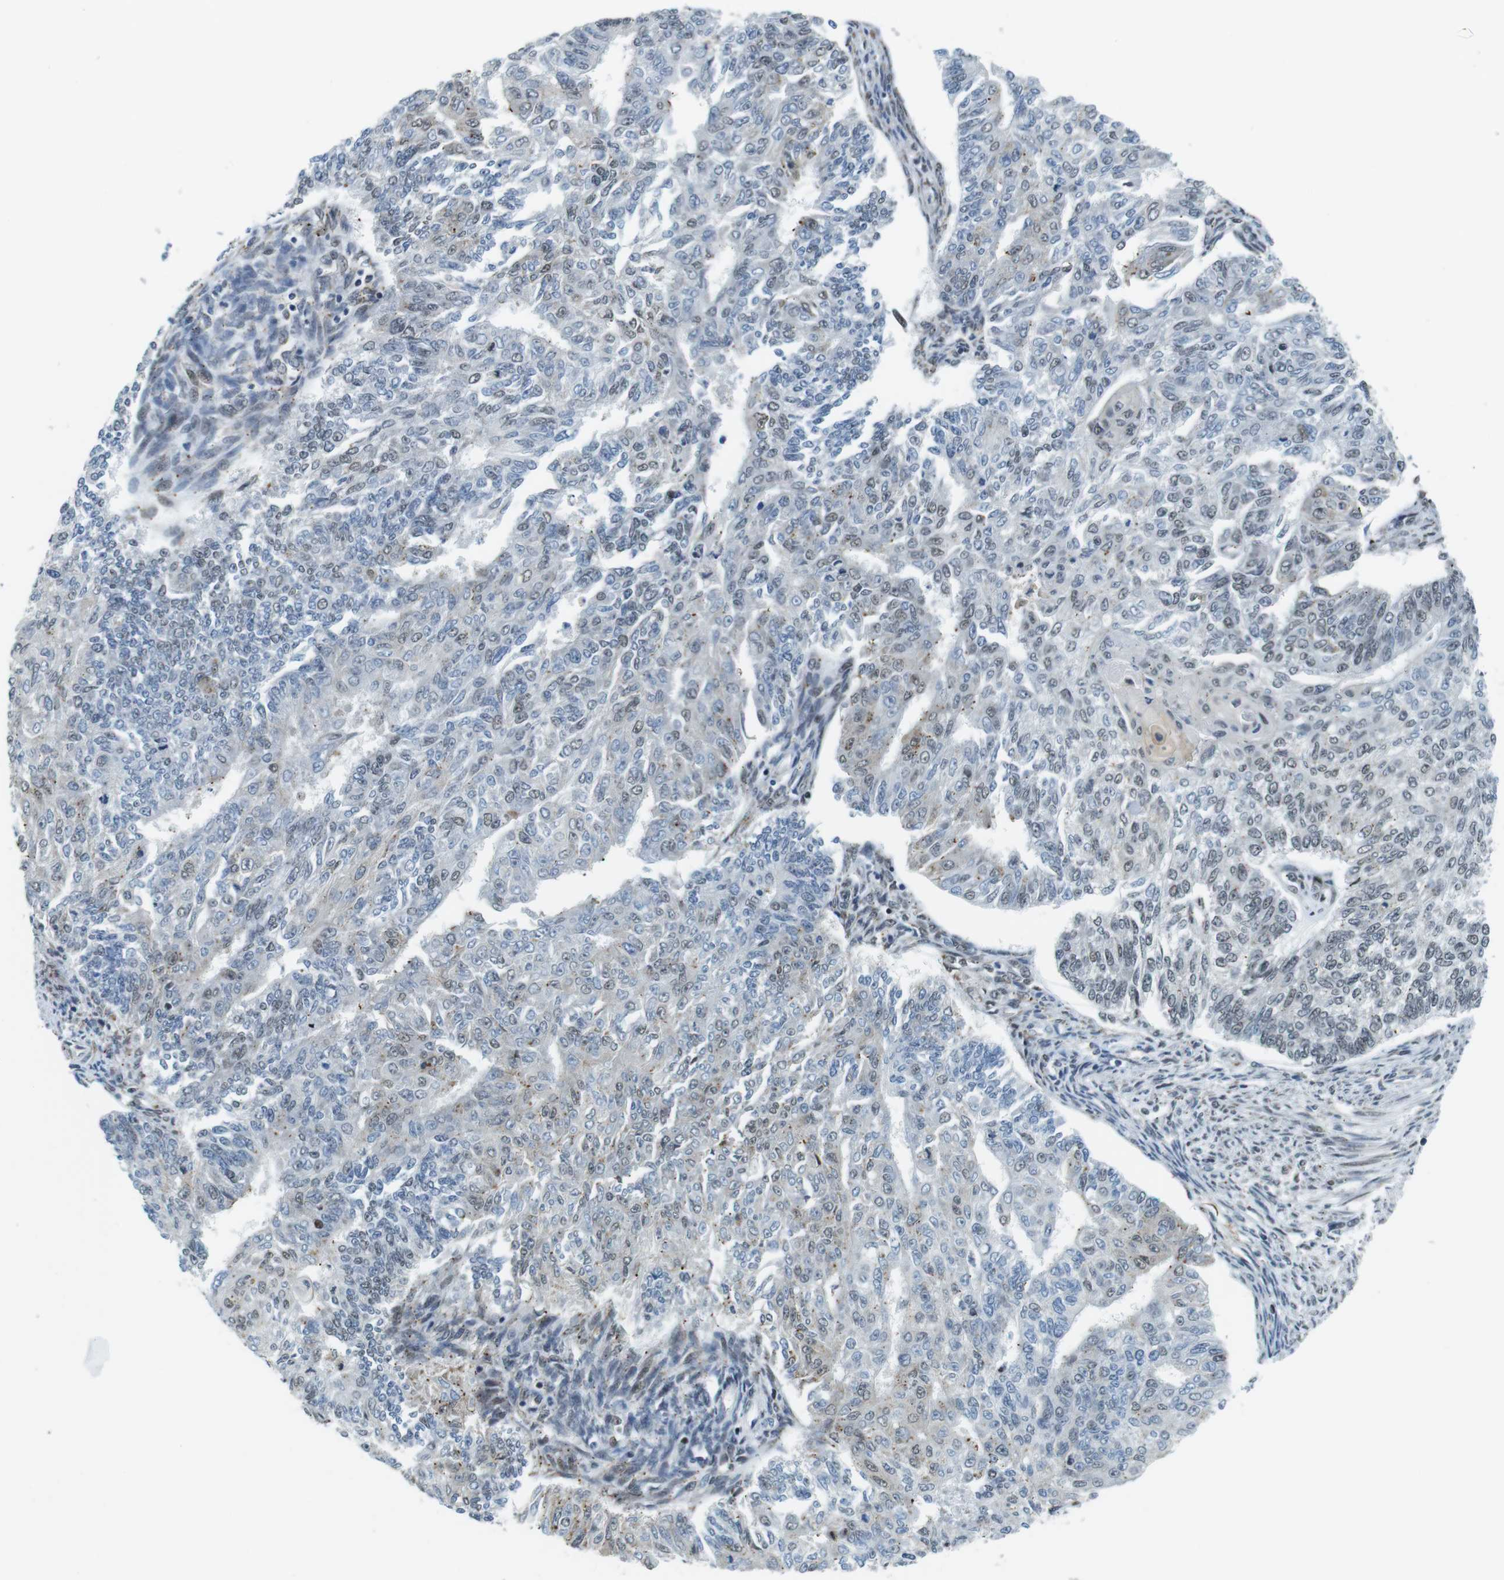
{"staining": {"intensity": "weak", "quantity": "<25%", "location": "nuclear"}, "tissue": "endometrial cancer", "cell_type": "Tumor cells", "image_type": "cancer", "snomed": [{"axis": "morphology", "description": "Adenocarcinoma, NOS"}, {"axis": "topography", "description": "Endometrium"}], "caption": "An immunohistochemistry (IHC) histopathology image of endometrial adenocarcinoma is shown. There is no staining in tumor cells of endometrial adenocarcinoma. (DAB (3,3'-diaminobenzidine) IHC, high magnification).", "gene": "RNF38", "patient": {"sex": "female", "age": 32}}